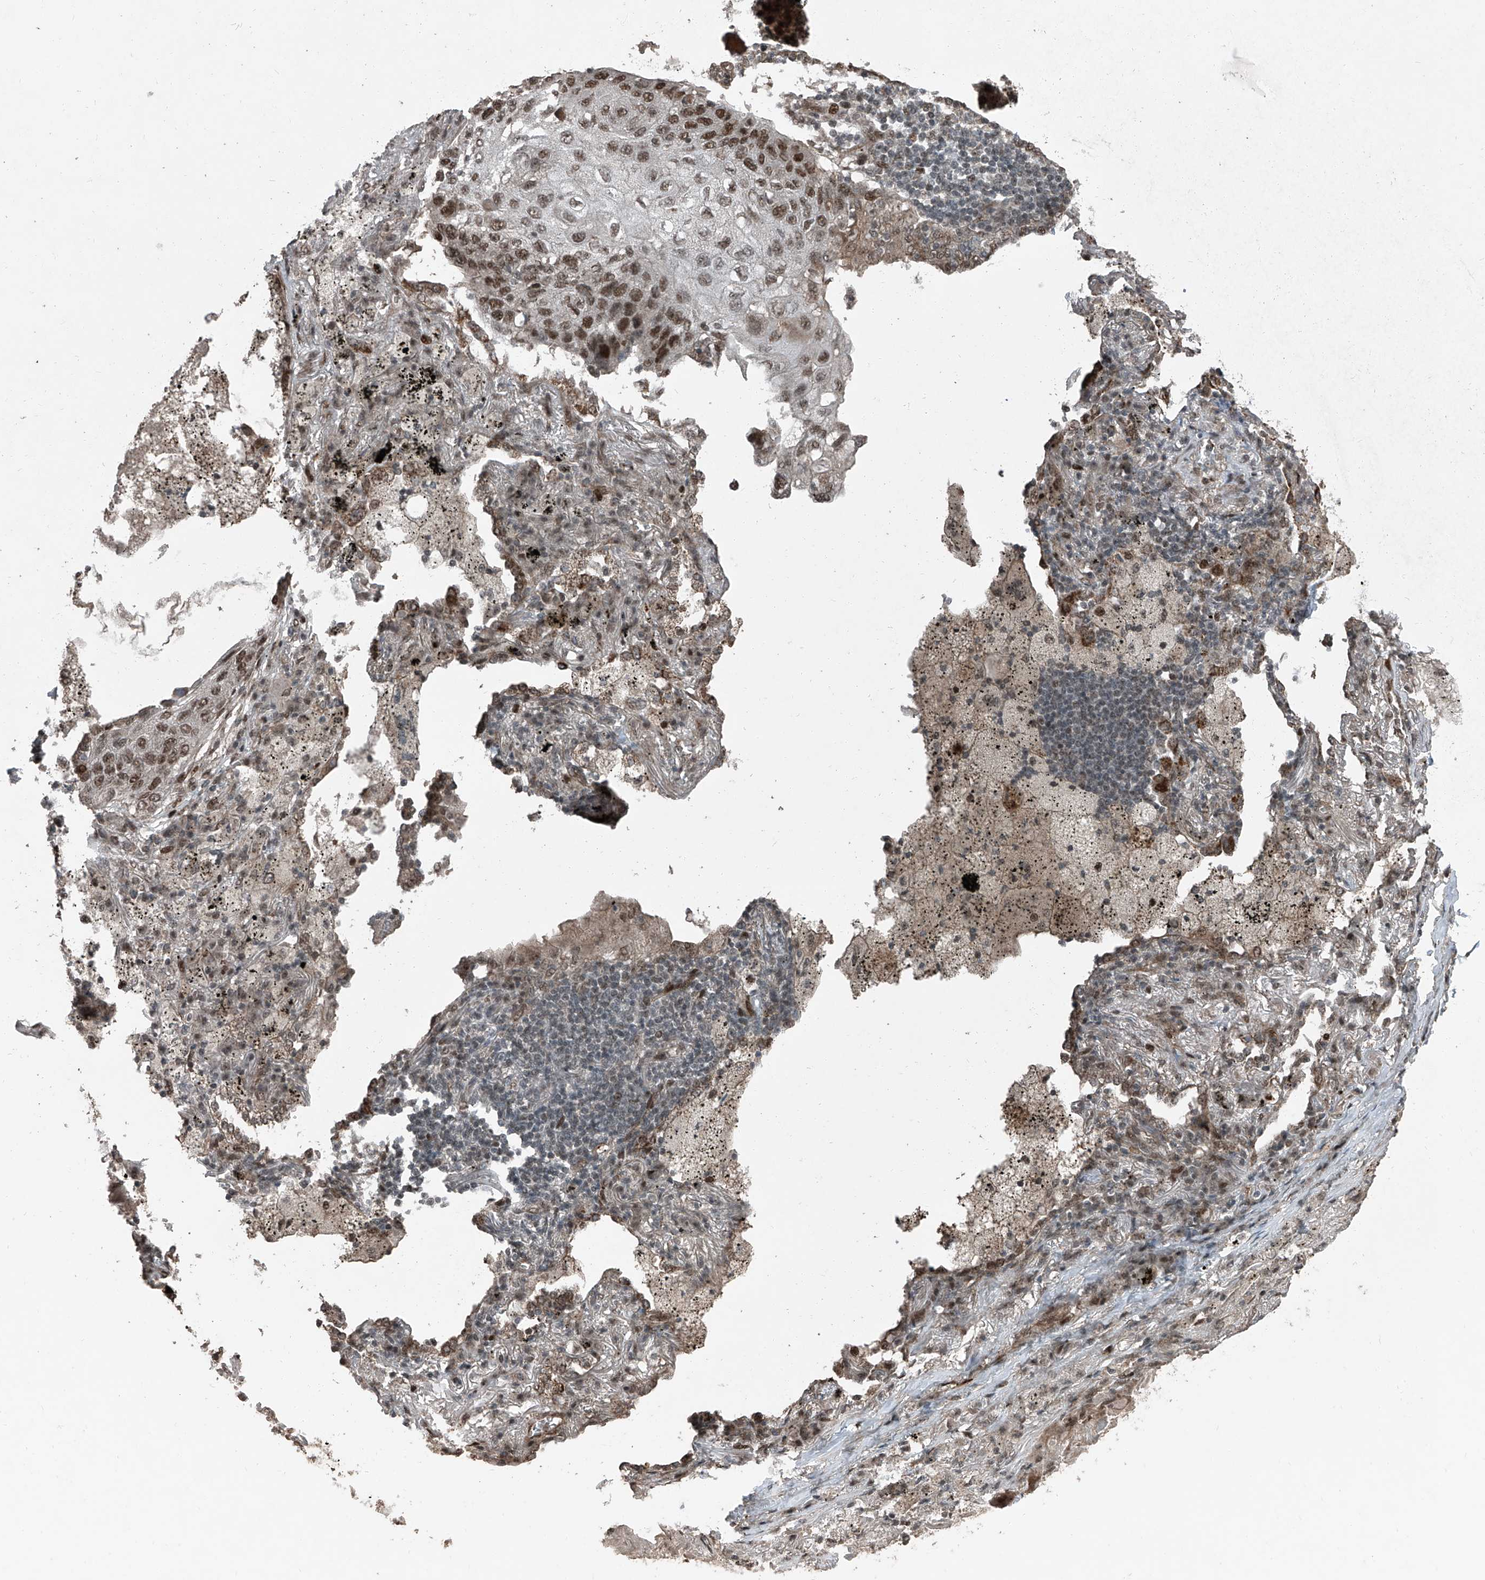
{"staining": {"intensity": "moderate", "quantity": ">75%", "location": "nuclear"}, "tissue": "lung cancer", "cell_type": "Tumor cells", "image_type": "cancer", "snomed": [{"axis": "morphology", "description": "Squamous cell carcinoma, NOS"}, {"axis": "topography", "description": "Lung"}], "caption": "DAB (3,3'-diaminobenzidine) immunohistochemical staining of lung cancer reveals moderate nuclear protein positivity in approximately >75% of tumor cells. (Stains: DAB in brown, nuclei in blue, Microscopy: brightfield microscopy at high magnification).", "gene": "ZNF570", "patient": {"sex": "female", "age": 63}}